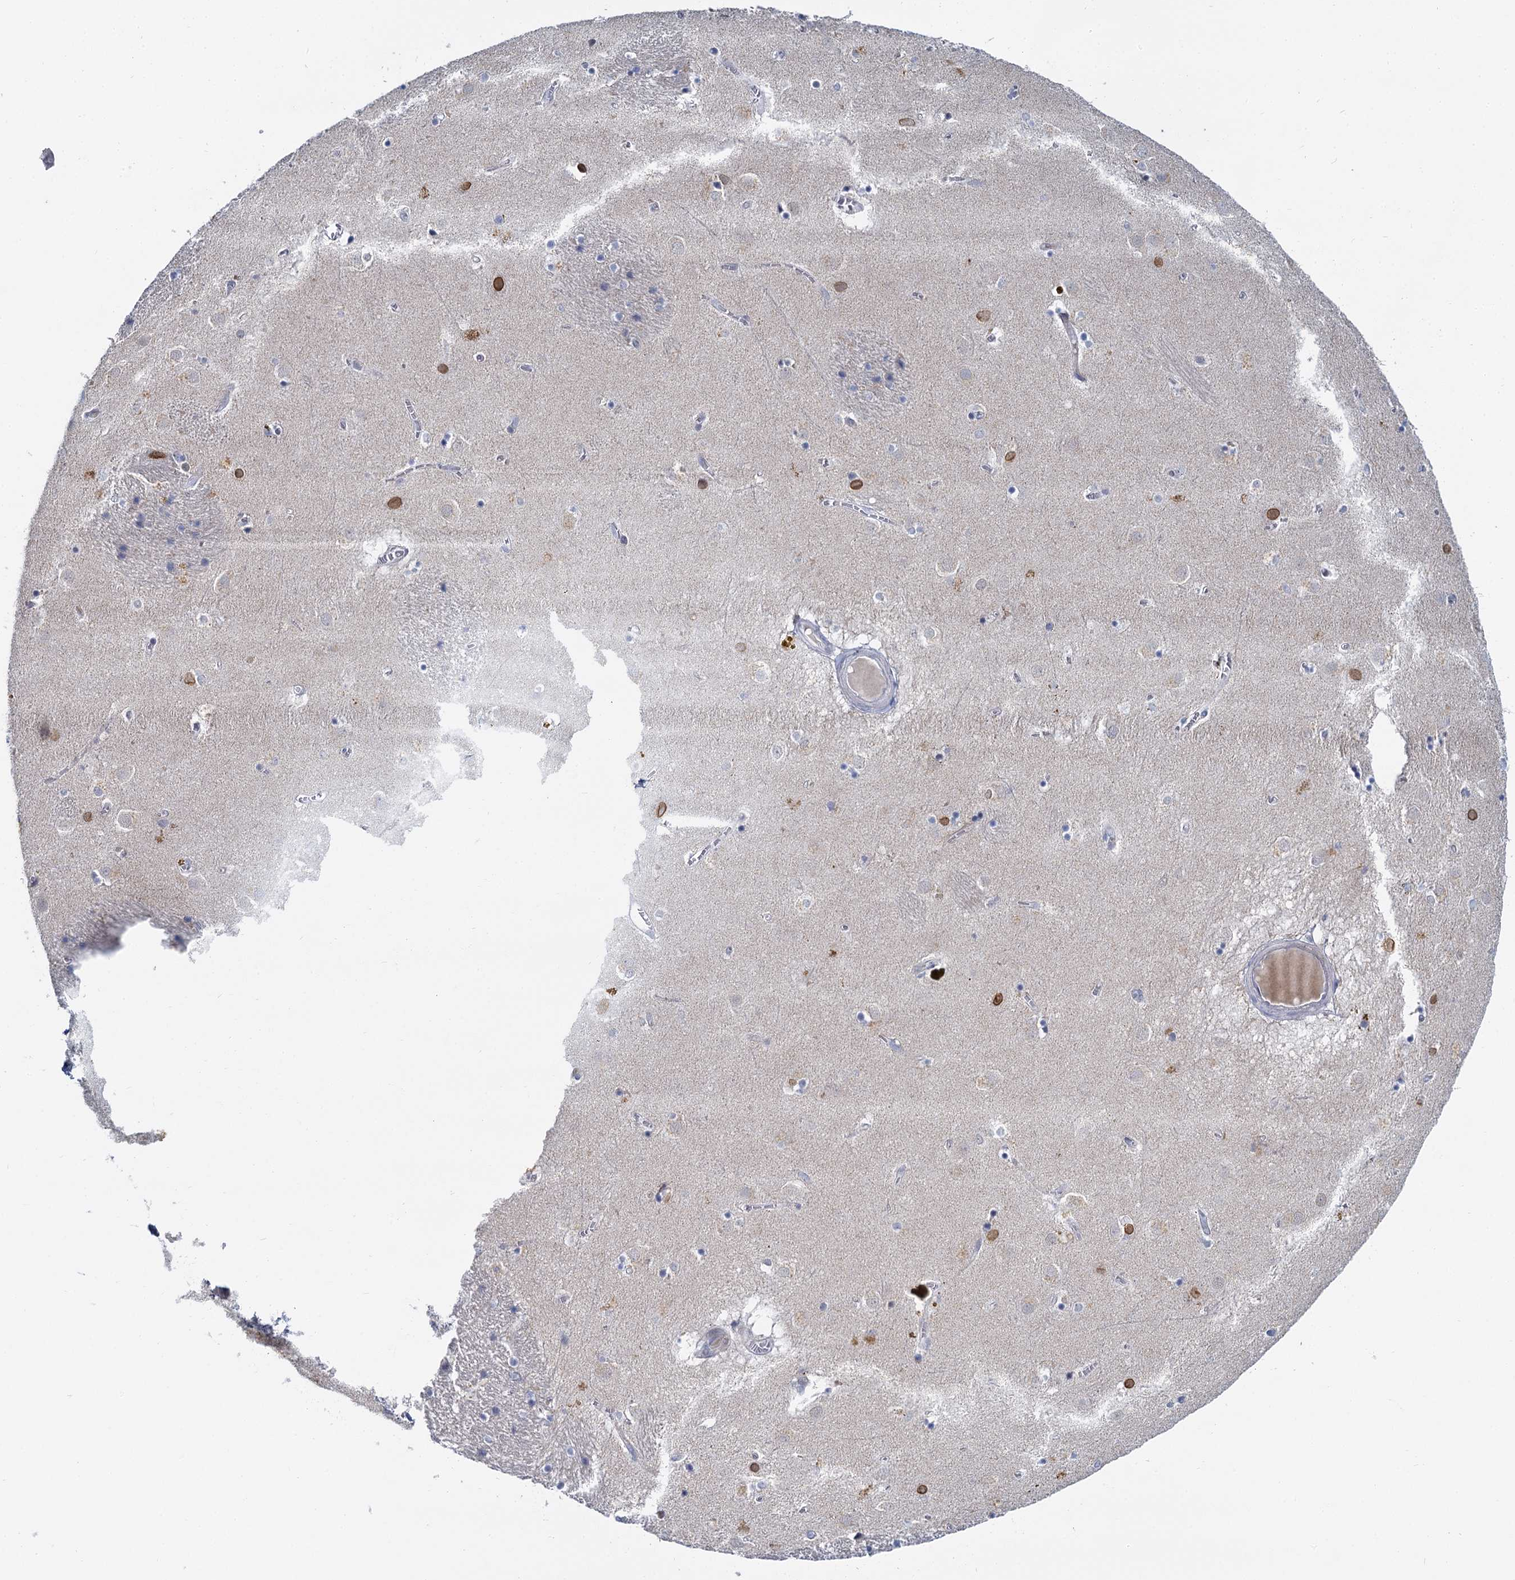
{"staining": {"intensity": "negative", "quantity": "none", "location": "none"}, "tissue": "caudate", "cell_type": "Glial cells", "image_type": "normal", "snomed": [{"axis": "morphology", "description": "Normal tissue, NOS"}, {"axis": "topography", "description": "Lateral ventricle wall"}], "caption": "Immunohistochemical staining of benign caudate reveals no significant expression in glial cells. The staining is performed using DAB (3,3'-diaminobenzidine) brown chromogen with nuclei counter-stained in using hematoxylin.", "gene": "ACRBP", "patient": {"sex": "male", "age": 70}}